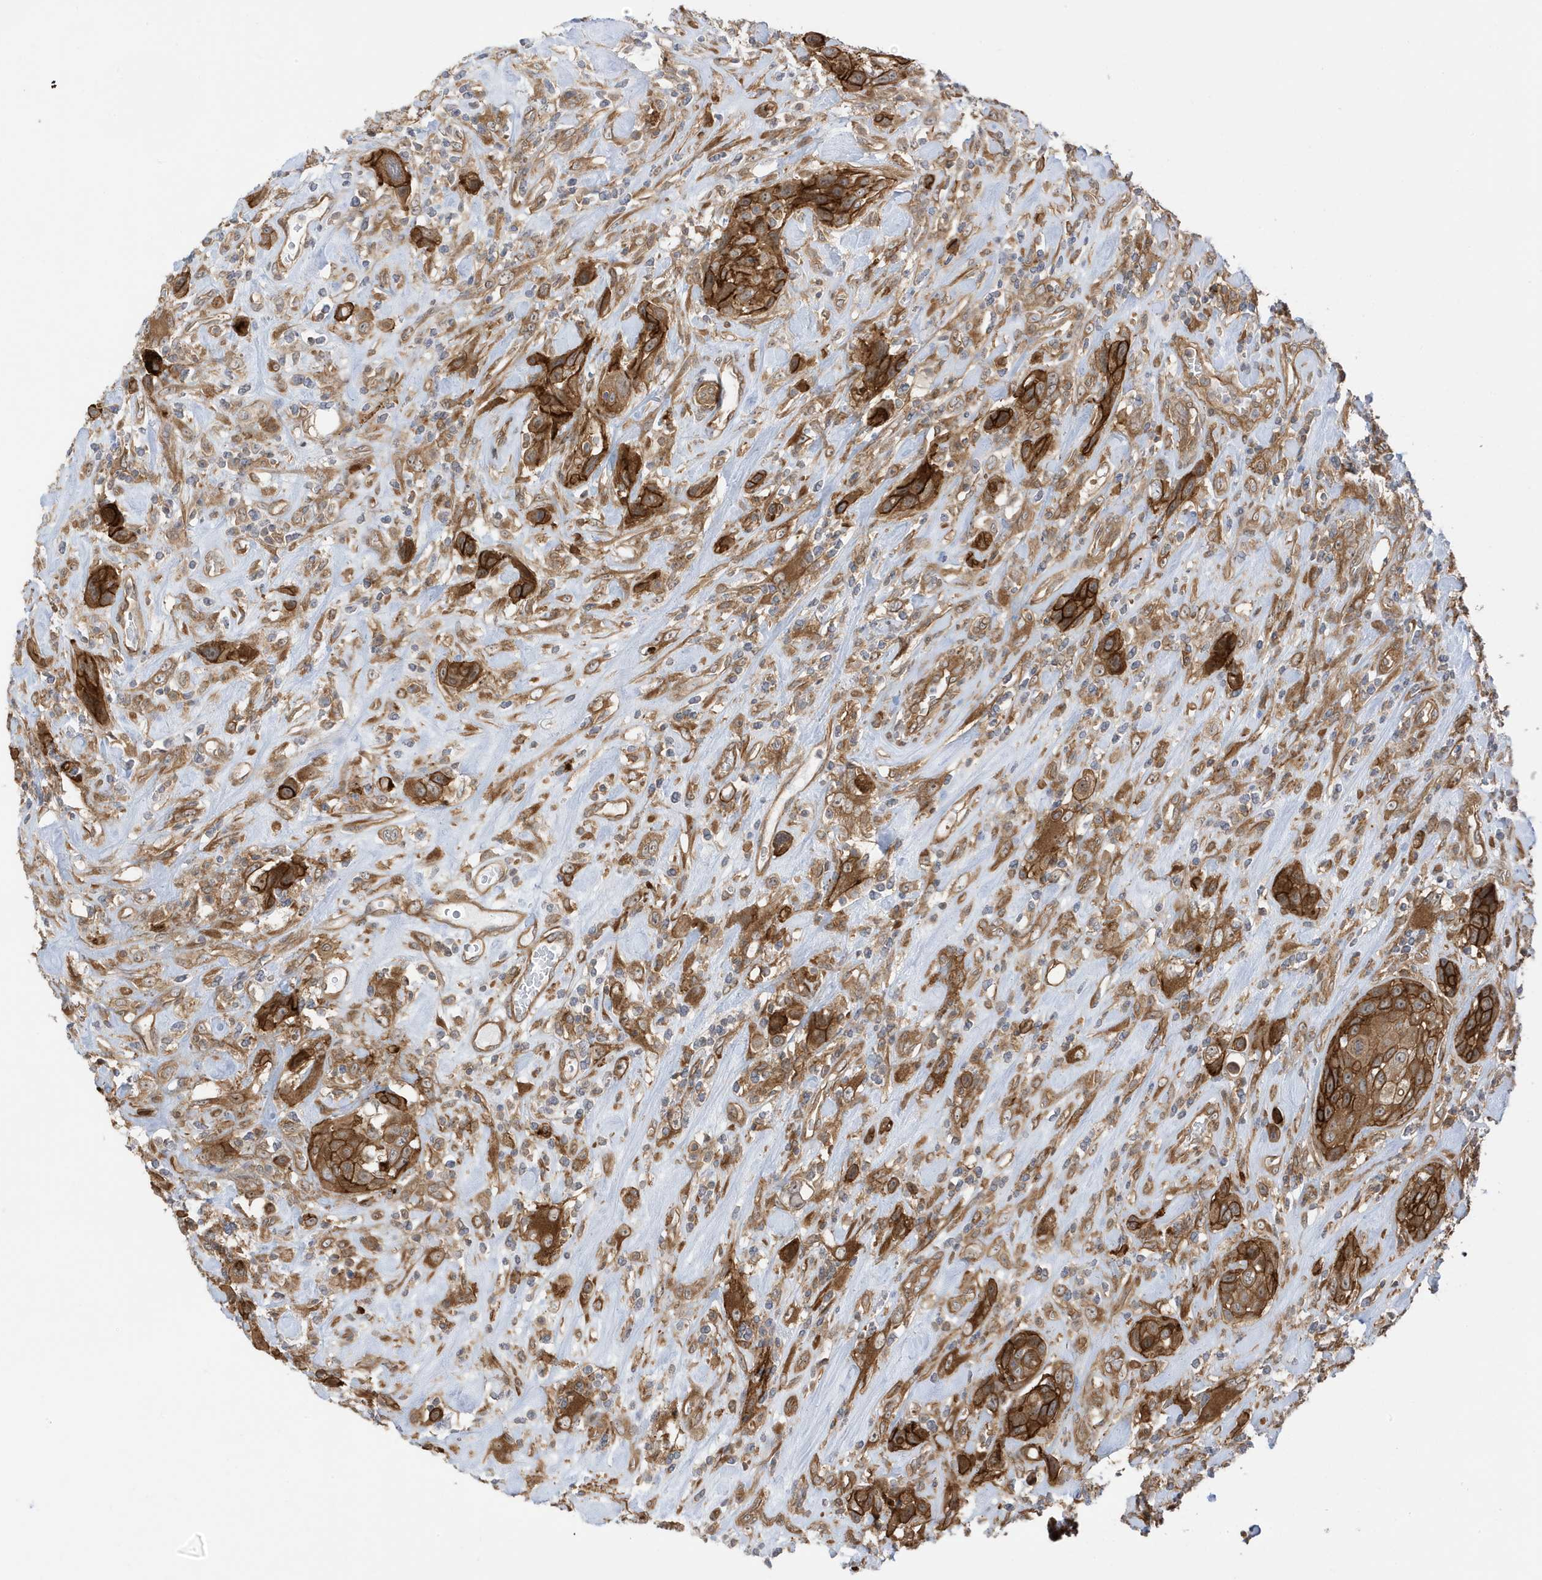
{"staining": {"intensity": "strong", "quantity": ">75%", "location": "cytoplasmic/membranous"}, "tissue": "urothelial cancer", "cell_type": "Tumor cells", "image_type": "cancer", "snomed": [{"axis": "morphology", "description": "Urothelial carcinoma, High grade"}, {"axis": "topography", "description": "Urinary bladder"}], "caption": "Urothelial cancer stained with DAB (3,3'-diaminobenzidine) immunohistochemistry reveals high levels of strong cytoplasmic/membranous expression in about >75% of tumor cells. The protein is stained brown, and the nuclei are stained in blue (DAB IHC with brightfield microscopy, high magnification).", "gene": "CDC42EP3", "patient": {"sex": "male", "age": 50}}